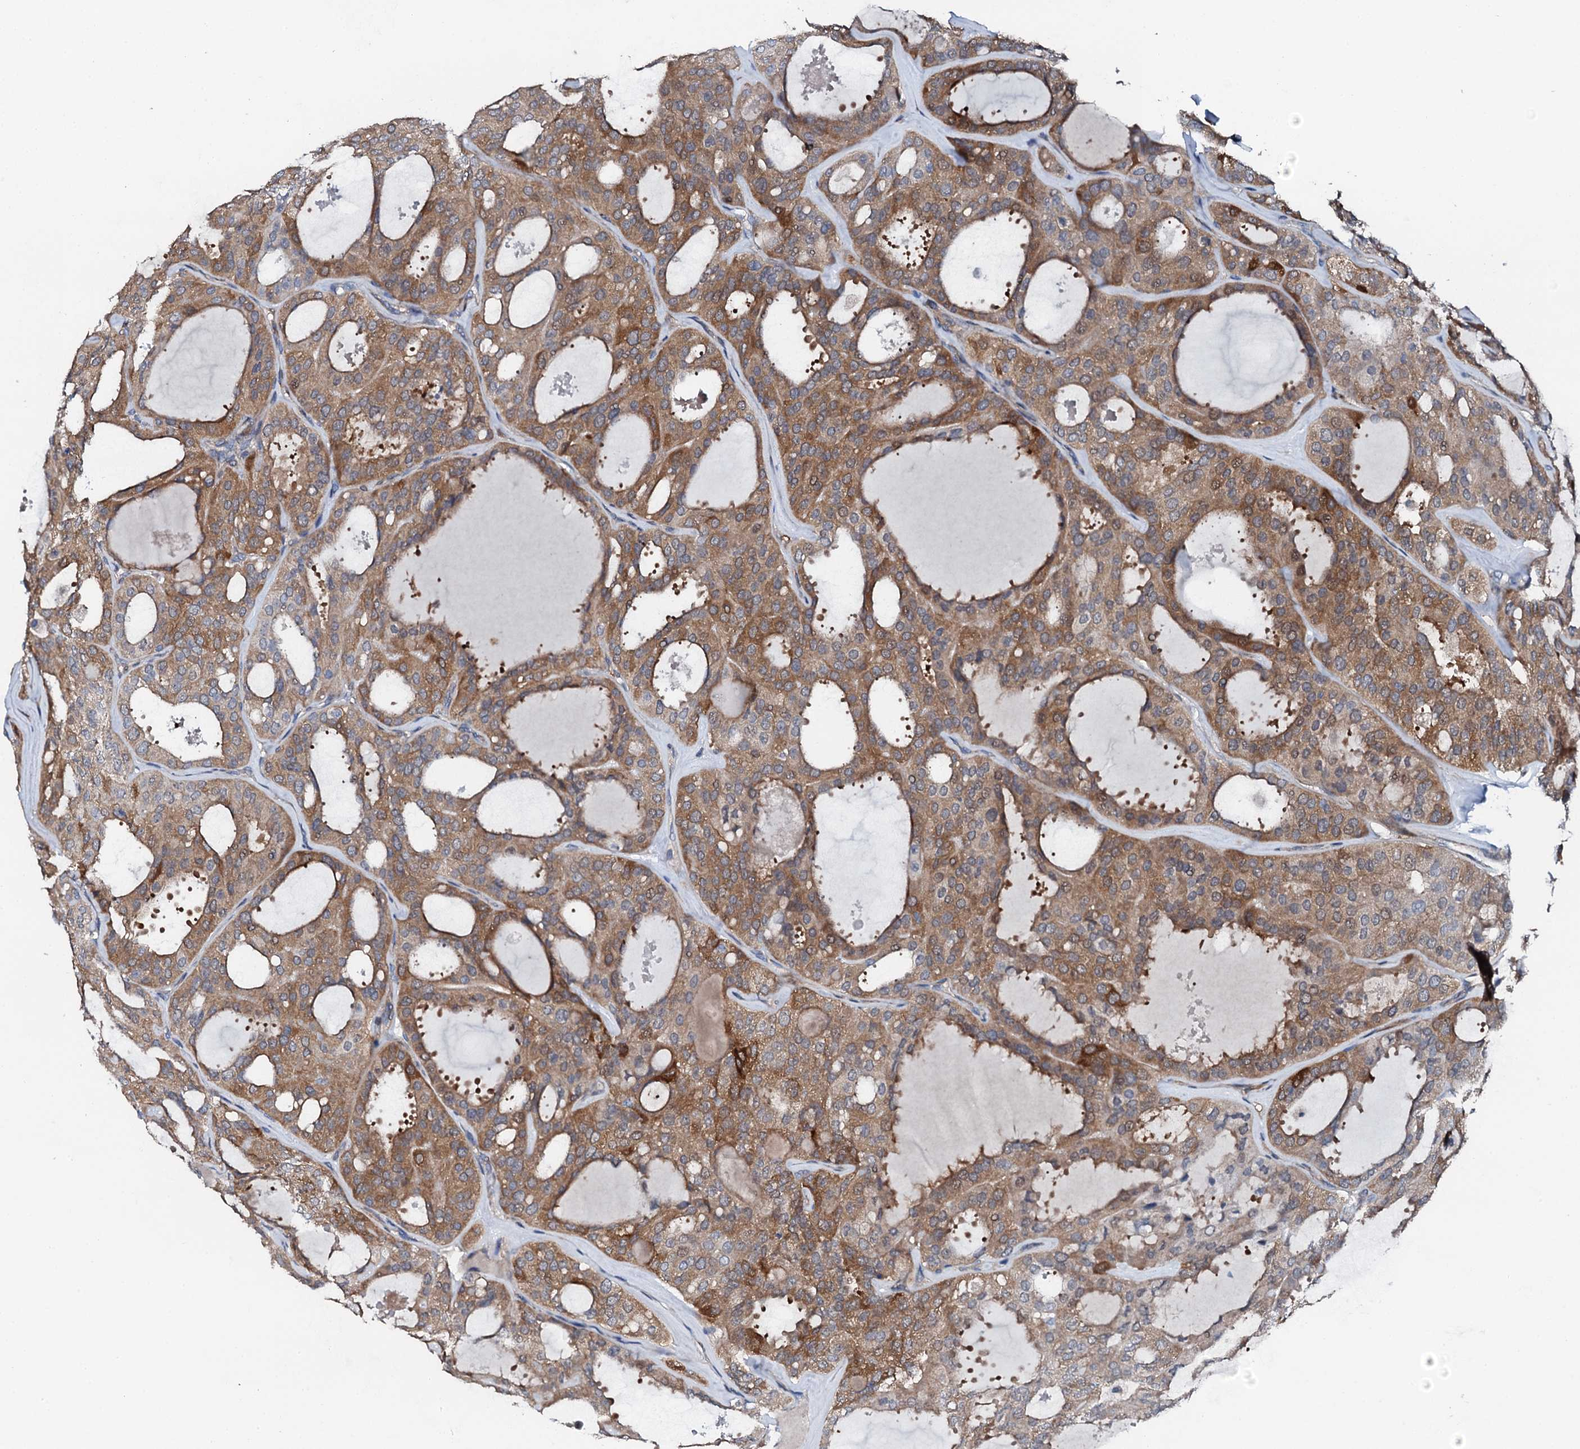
{"staining": {"intensity": "moderate", "quantity": ">75%", "location": "cytoplasmic/membranous"}, "tissue": "thyroid cancer", "cell_type": "Tumor cells", "image_type": "cancer", "snomed": [{"axis": "morphology", "description": "Follicular adenoma carcinoma, NOS"}, {"axis": "topography", "description": "Thyroid gland"}], "caption": "There is medium levels of moderate cytoplasmic/membranous expression in tumor cells of thyroid cancer, as demonstrated by immunohistochemical staining (brown color).", "gene": "GFOD2", "patient": {"sex": "male", "age": 75}}